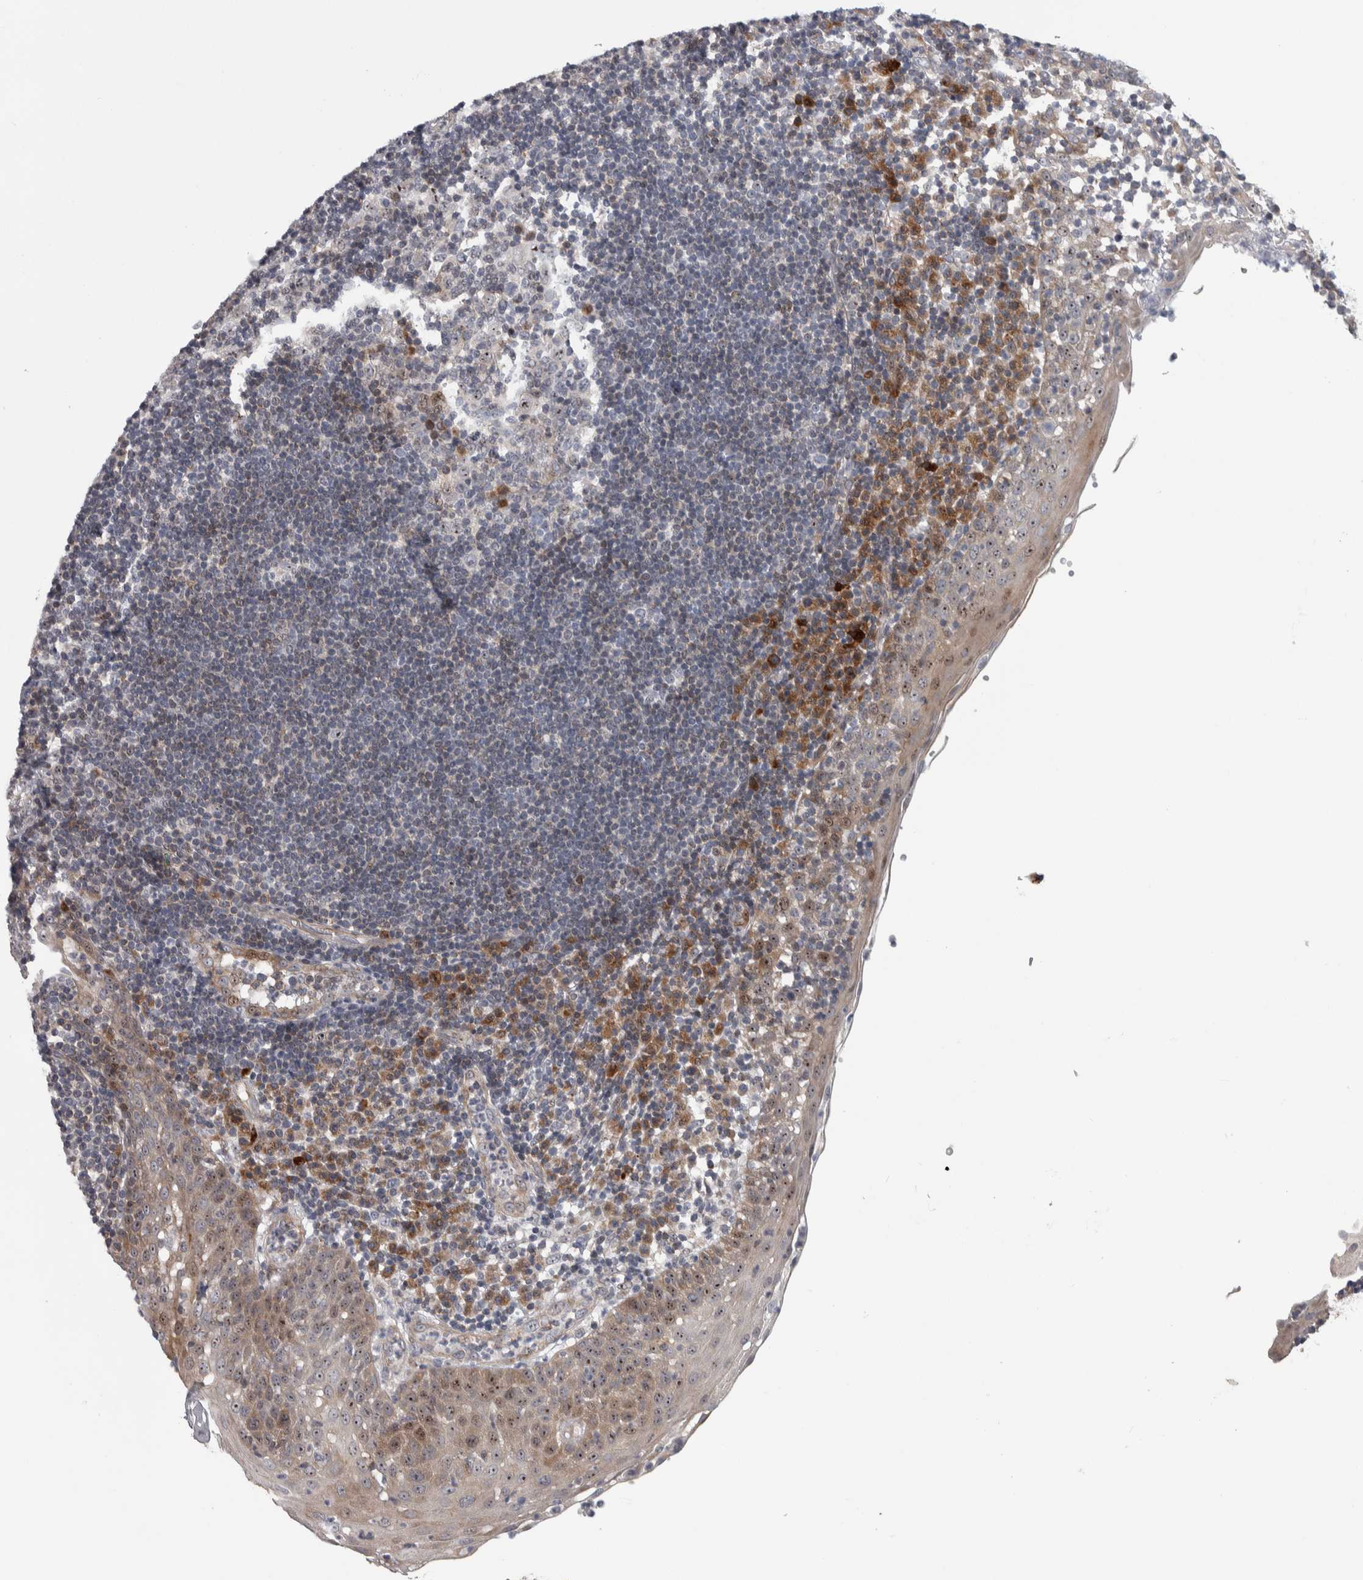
{"staining": {"intensity": "negative", "quantity": "none", "location": "none"}, "tissue": "tonsil", "cell_type": "Germinal center cells", "image_type": "normal", "snomed": [{"axis": "morphology", "description": "Normal tissue, NOS"}, {"axis": "topography", "description": "Tonsil"}], "caption": "Protein analysis of normal tonsil demonstrates no significant staining in germinal center cells. Brightfield microscopy of IHC stained with DAB (brown) and hematoxylin (blue), captured at high magnification.", "gene": "PRRG4", "patient": {"sex": "female", "age": 40}}